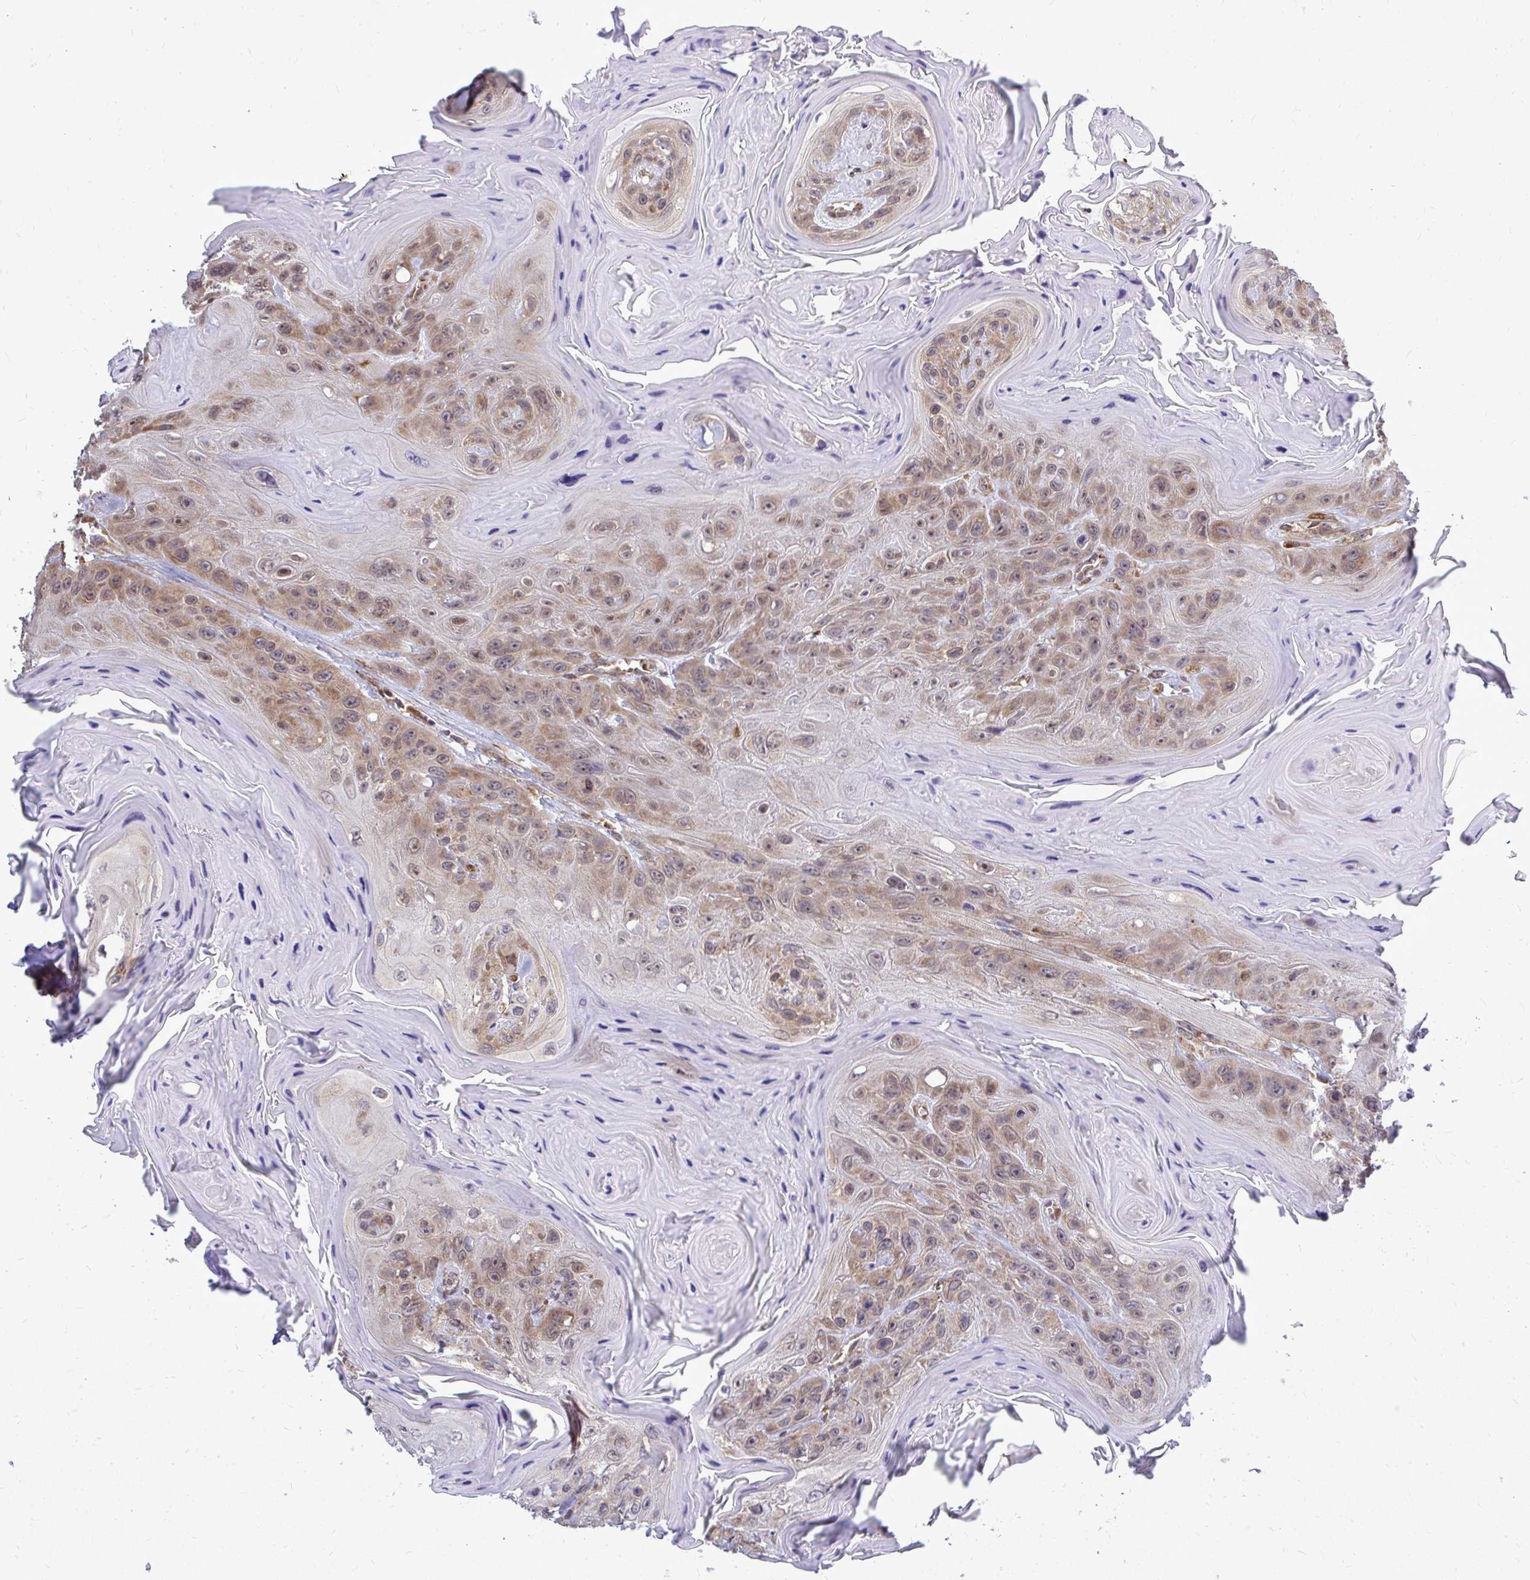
{"staining": {"intensity": "weak", "quantity": "25%-75%", "location": "cytoplasmic/membranous"}, "tissue": "head and neck cancer", "cell_type": "Tumor cells", "image_type": "cancer", "snomed": [{"axis": "morphology", "description": "Squamous cell carcinoma, NOS"}, {"axis": "topography", "description": "Head-Neck"}], "caption": "Immunohistochemical staining of human head and neck cancer (squamous cell carcinoma) displays low levels of weak cytoplasmic/membranous protein positivity in about 25%-75% of tumor cells.", "gene": "FMR1", "patient": {"sex": "female", "age": 59}}